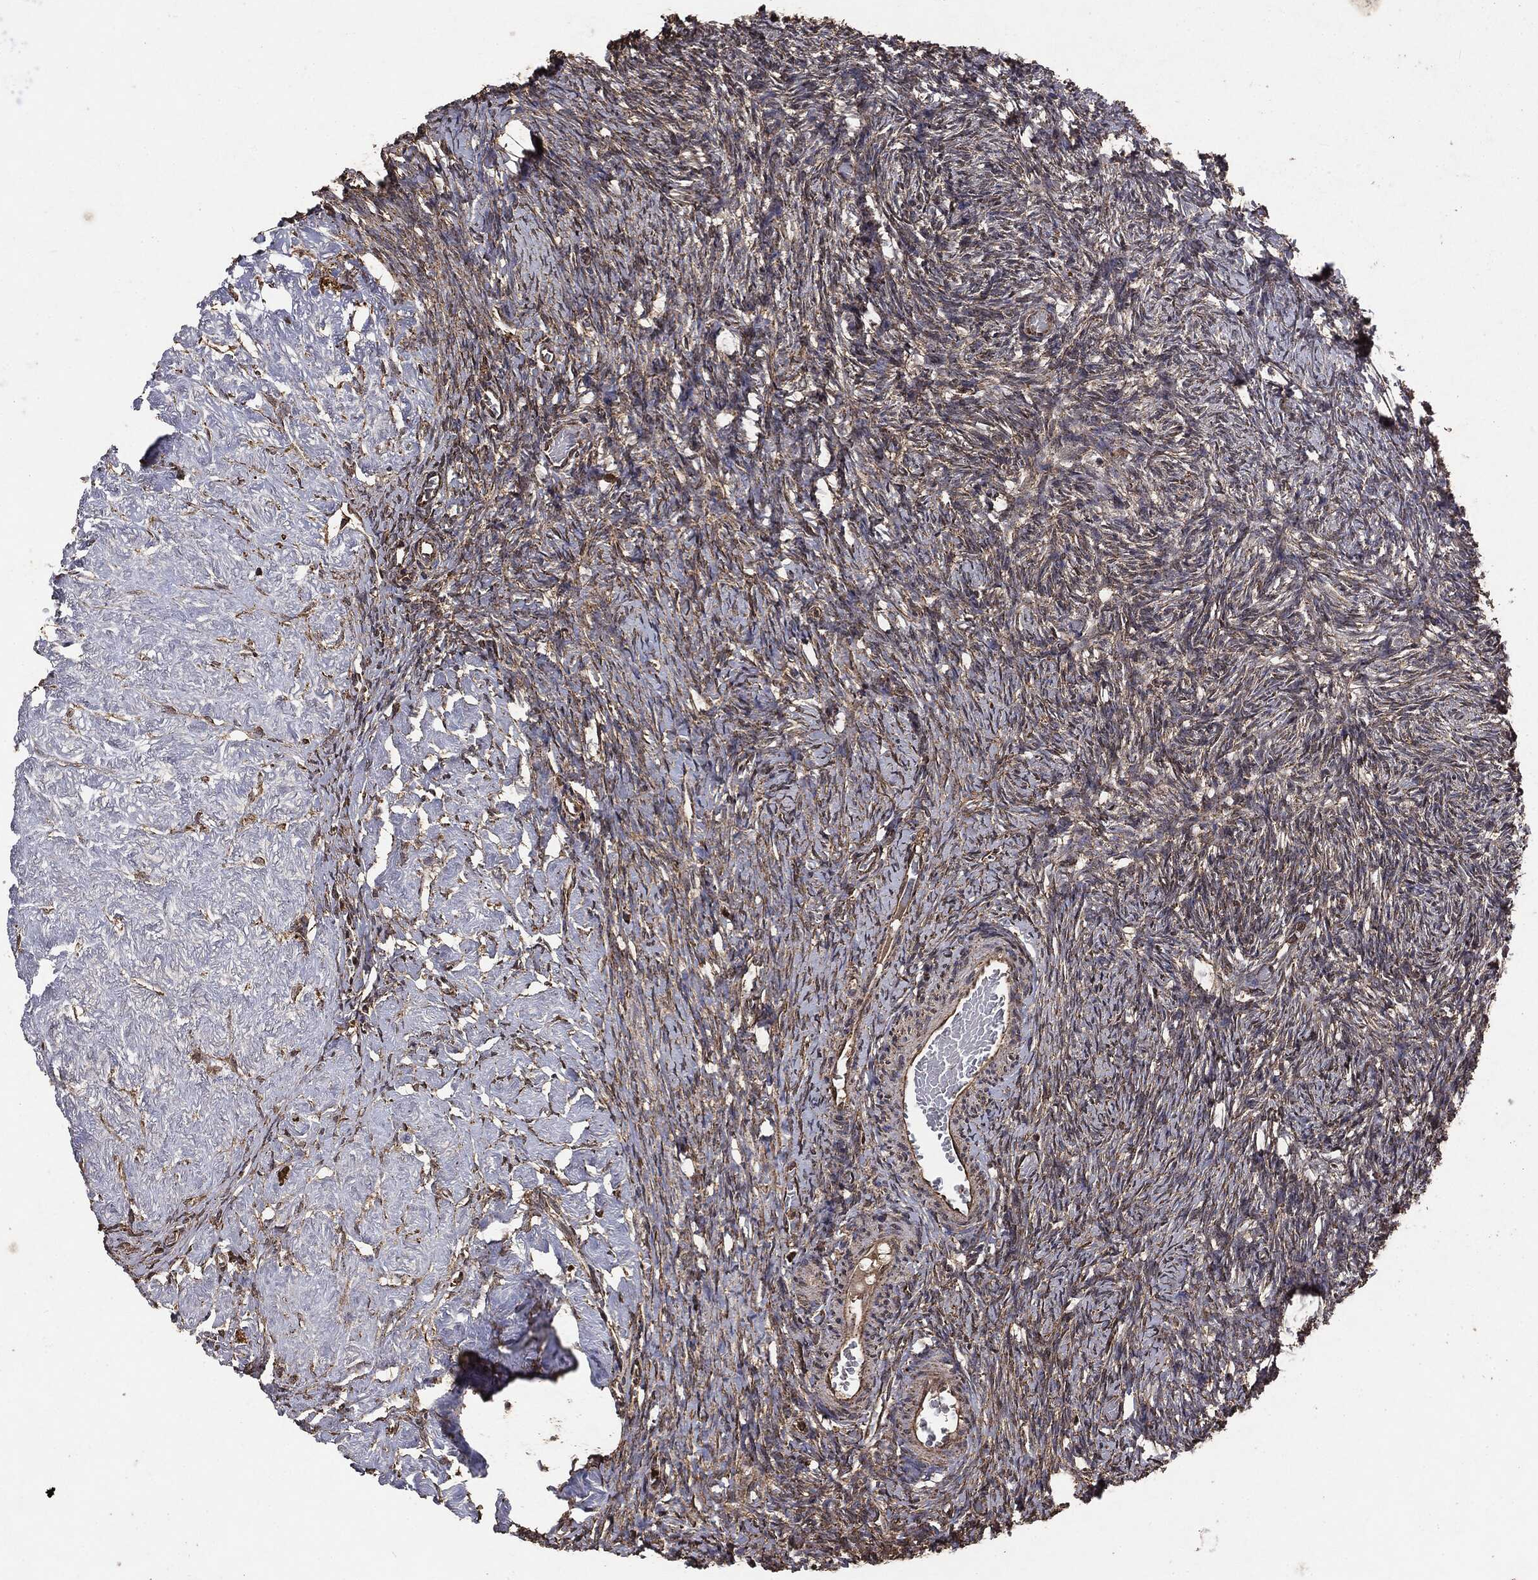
{"staining": {"intensity": "strong", "quantity": ">75%", "location": "cytoplasmic/membranous"}, "tissue": "ovary", "cell_type": "Follicle cells", "image_type": "normal", "snomed": [{"axis": "morphology", "description": "Normal tissue, NOS"}, {"axis": "topography", "description": "Ovary"}], "caption": "An IHC image of benign tissue is shown. Protein staining in brown highlights strong cytoplasmic/membranous positivity in ovary within follicle cells.", "gene": "MTOR", "patient": {"sex": "female", "age": 39}}